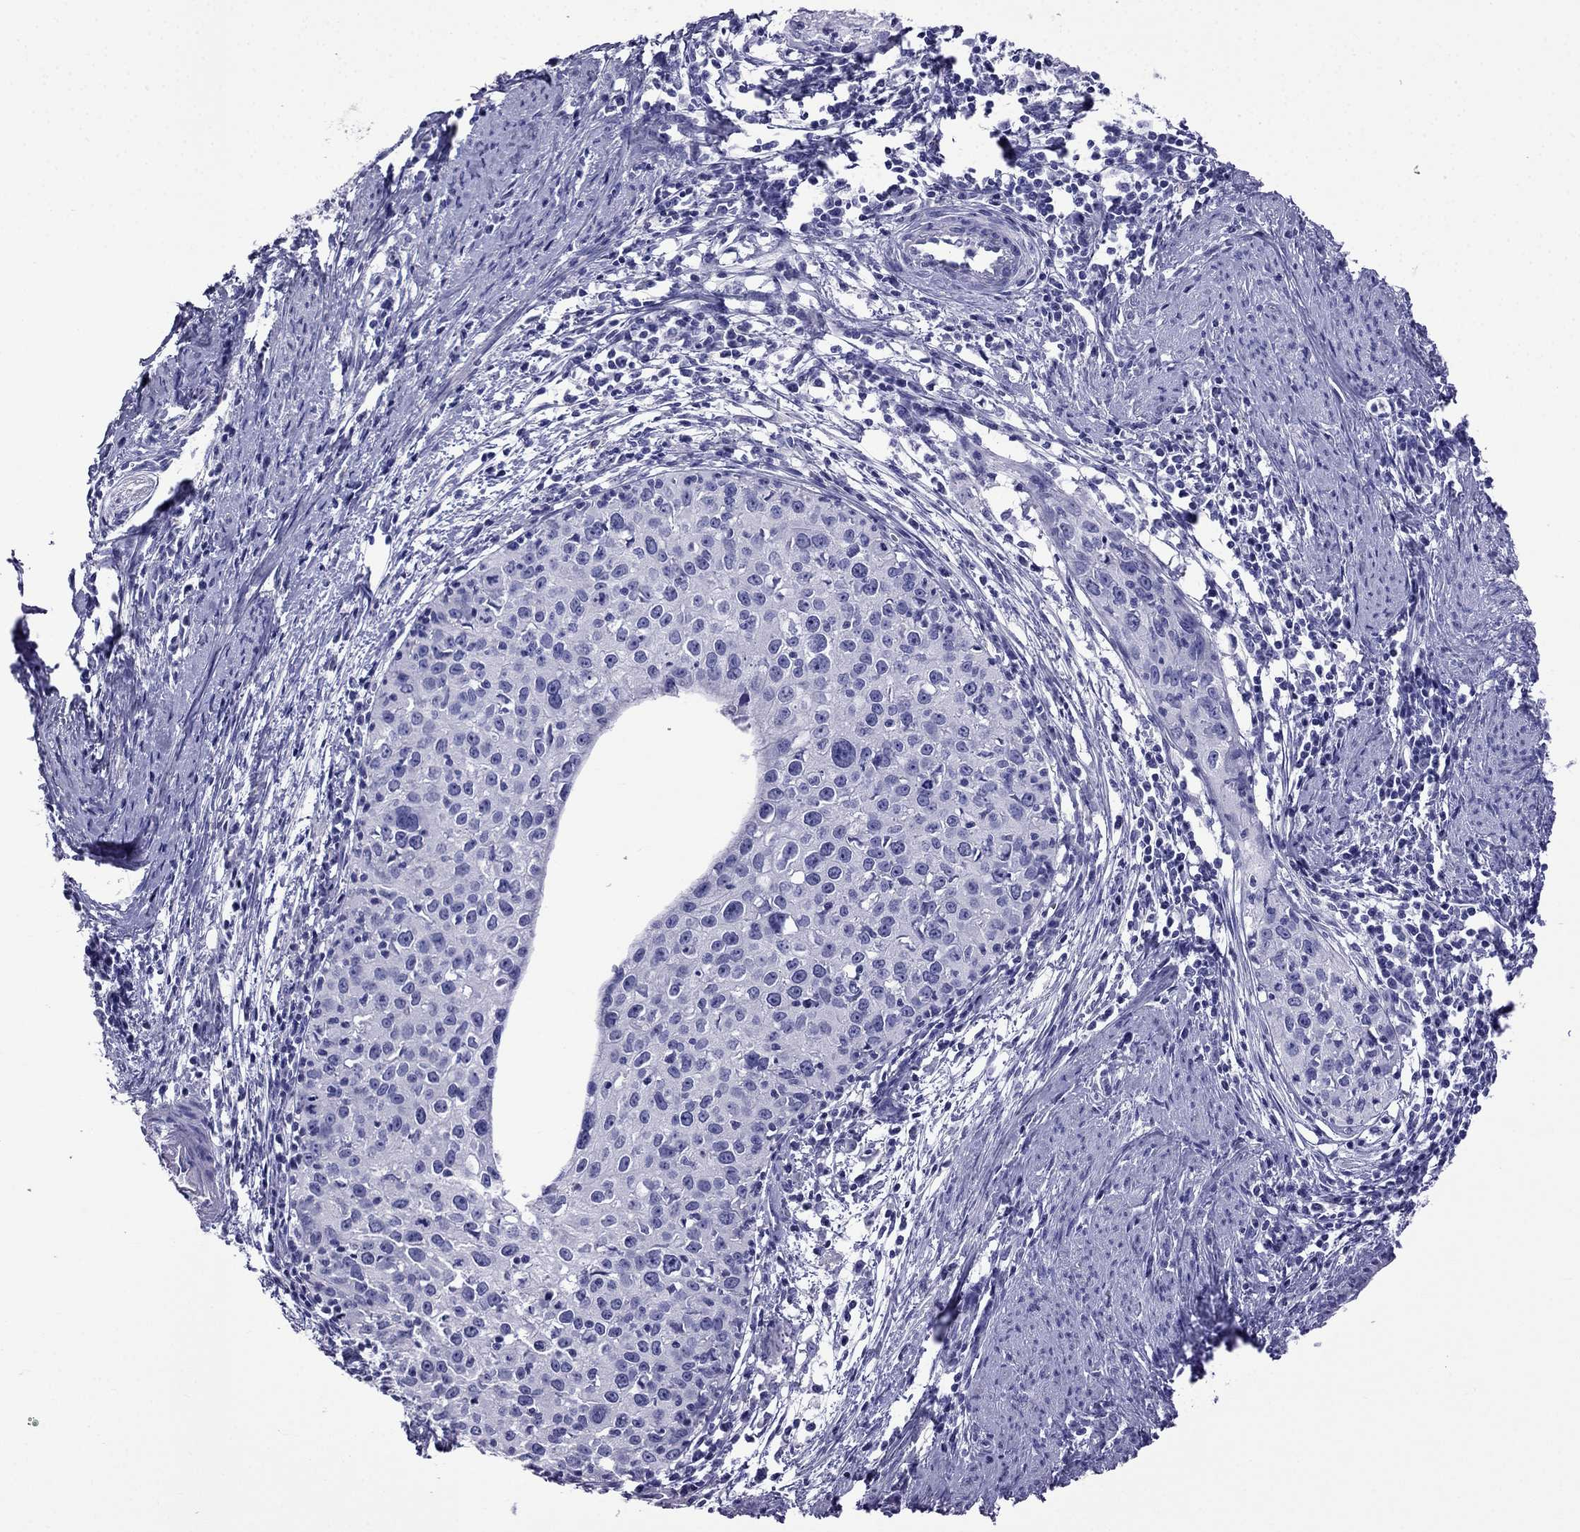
{"staining": {"intensity": "negative", "quantity": "none", "location": "none"}, "tissue": "cervical cancer", "cell_type": "Tumor cells", "image_type": "cancer", "snomed": [{"axis": "morphology", "description": "Squamous cell carcinoma, NOS"}, {"axis": "topography", "description": "Cervix"}], "caption": "High magnification brightfield microscopy of cervical cancer stained with DAB (3,3'-diaminobenzidine) (brown) and counterstained with hematoxylin (blue): tumor cells show no significant staining.", "gene": "ARR3", "patient": {"sex": "female", "age": 40}}